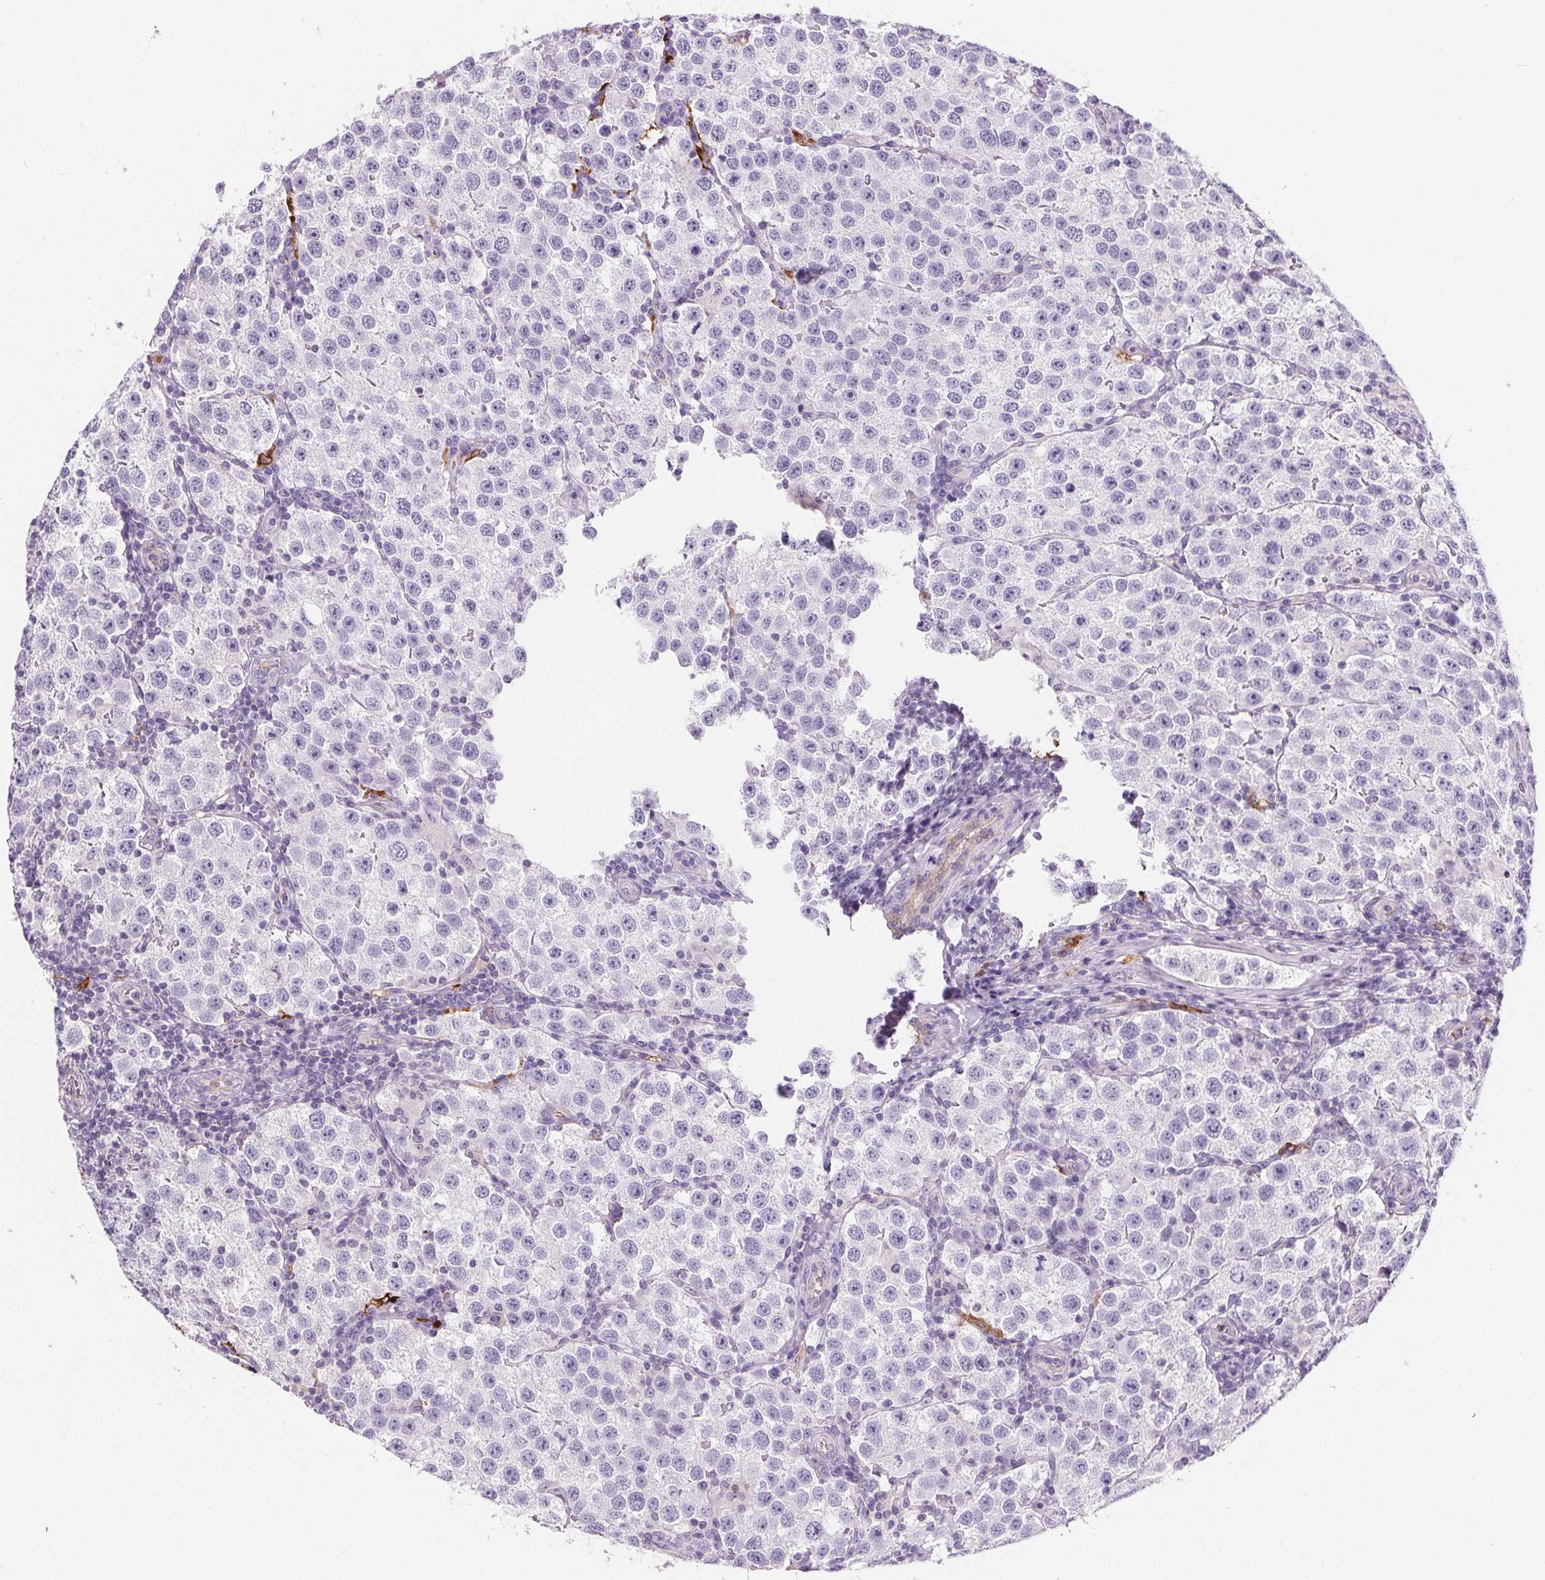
{"staining": {"intensity": "negative", "quantity": "none", "location": "none"}, "tissue": "testis cancer", "cell_type": "Tumor cells", "image_type": "cancer", "snomed": [{"axis": "morphology", "description": "Seminoma, NOS"}, {"axis": "topography", "description": "Testis"}], "caption": "DAB immunohistochemical staining of testis cancer (seminoma) reveals no significant positivity in tumor cells.", "gene": "CD5L", "patient": {"sex": "male", "age": 37}}